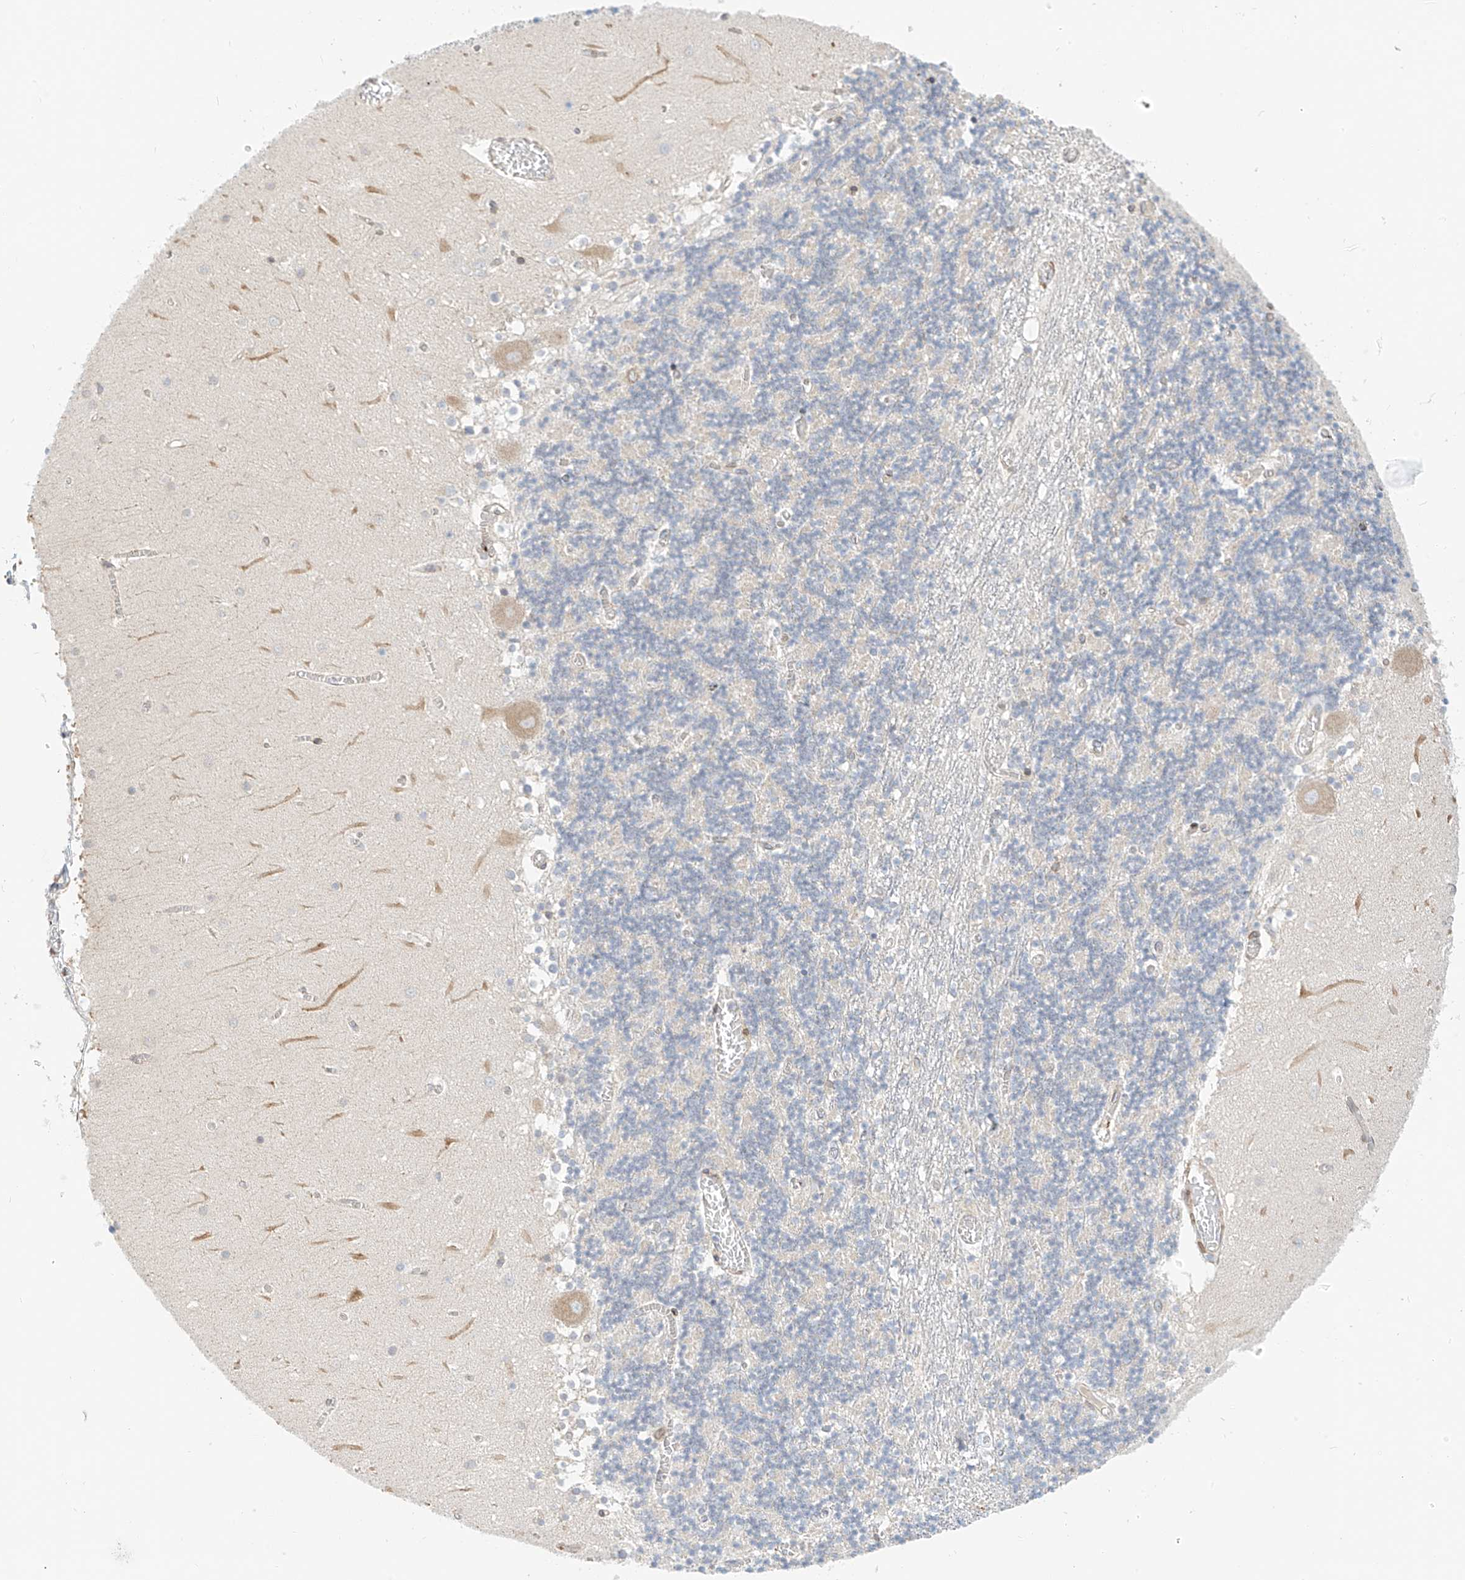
{"staining": {"intensity": "negative", "quantity": "none", "location": "none"}, "tissue": "cerebellum", "cell_type": "Cells in granular layer", "image_type": "normal", "snomed": [{"axis": "morphology", "description": "Normal tissue, NOS"}, {"axis": "topography", "description": "Cerebellum"}], "caption": "Protein analysis of normal cerebellum displays no significant positivity in cells in granular layer. Nuclei are stained in blue.", "gene": "PCYOX1", "patient": {"sex": "female", "age": 28}}